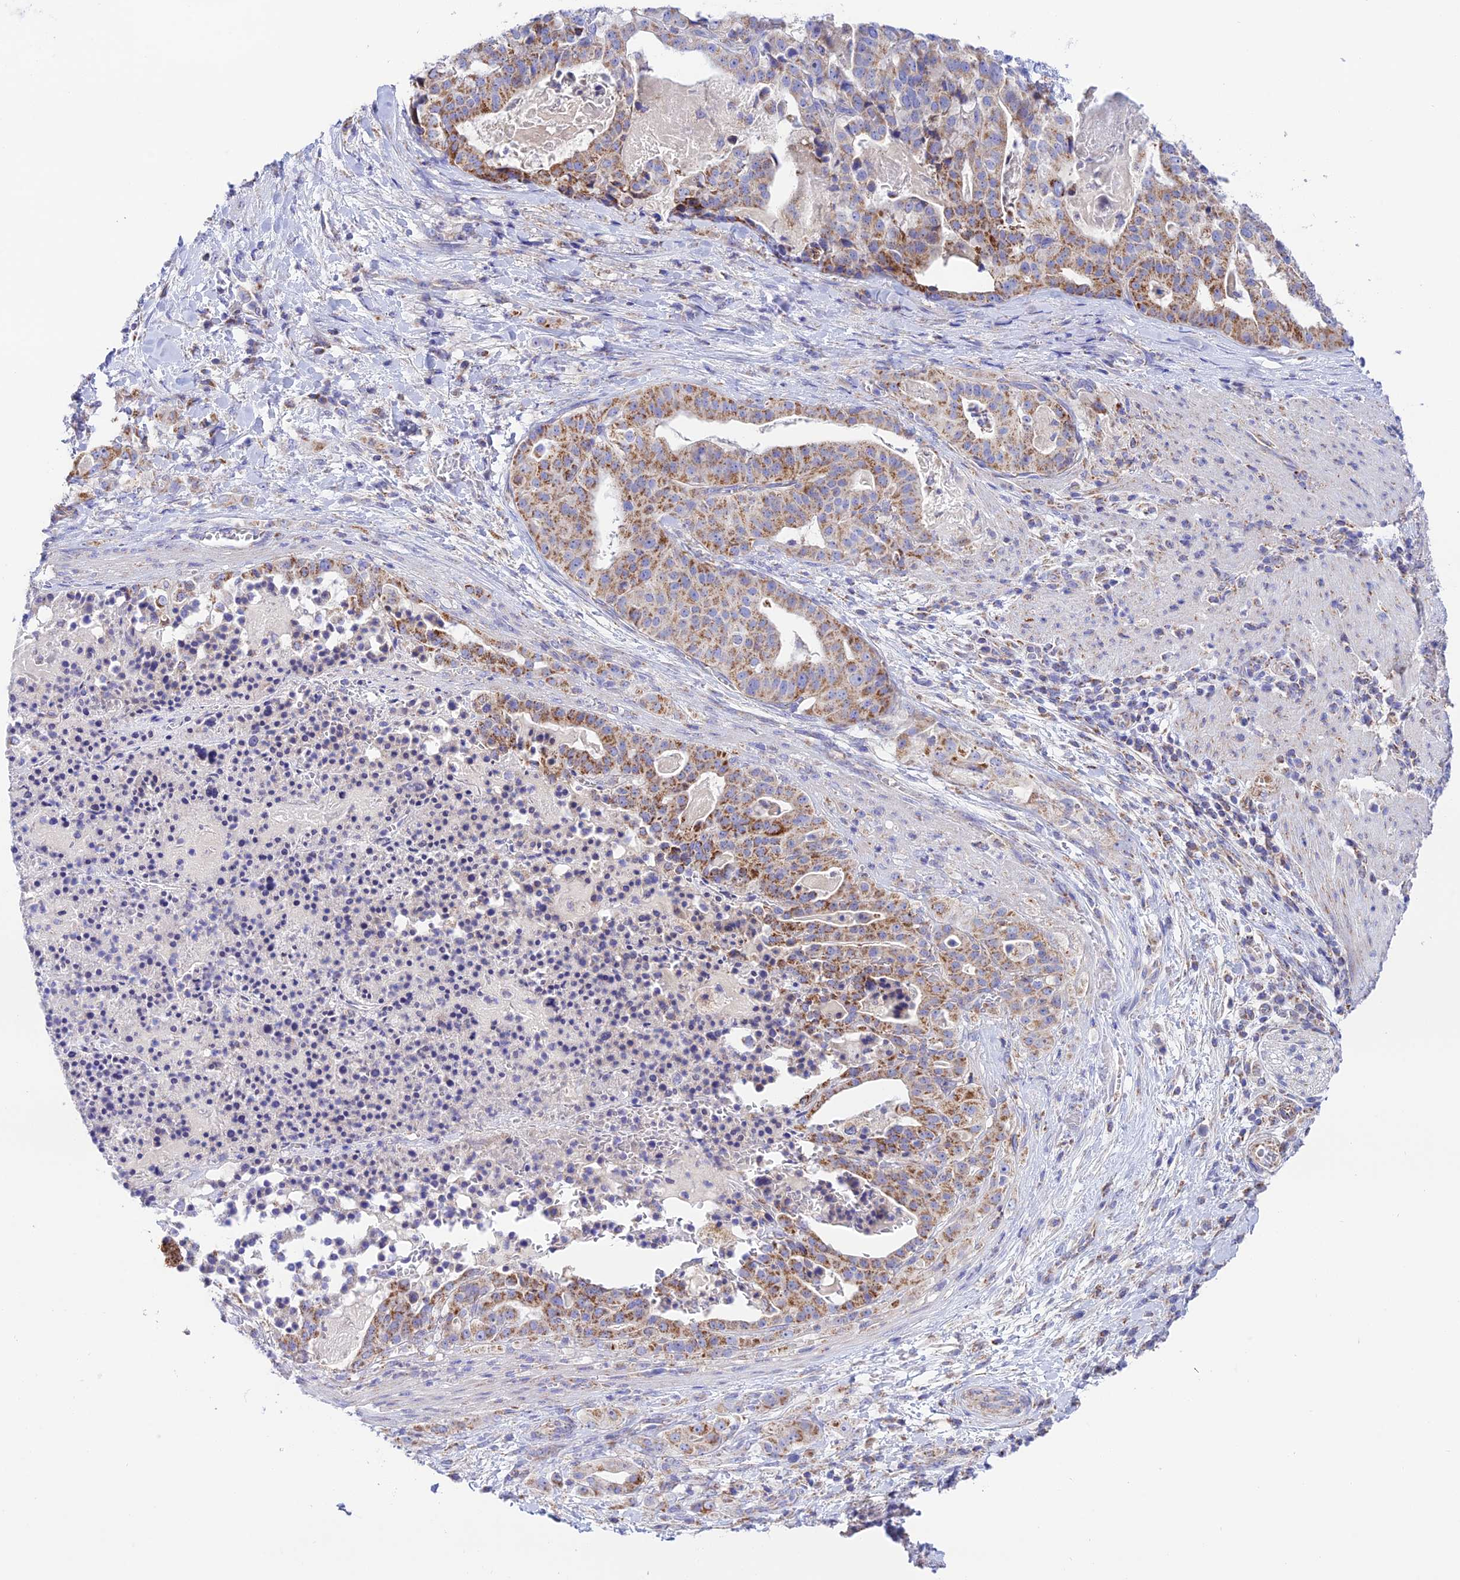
{"staining": {"intensity": "moderate", "quantity": ">75%", "location": "cytoplasmic/membranous"}, "tissue": "stomach cancer", "cell_type": "Tumor cells", "image_type": "cancer", "snomed": [{"axis": "morphology", "description": "Adenocarcinoma, NOS"}, {"axis": "topography", "description": "Stomach"}], "caption": "Immunohistochemistry of human adenocarcinoma (stomach) shows medium levels of moderate cytoplasmic/membranous staining in about >75% of tumor cells. Nuclei are stained in blue.", "gene": "HSDL2", "patient": {"sex": "male", "age": 48}}